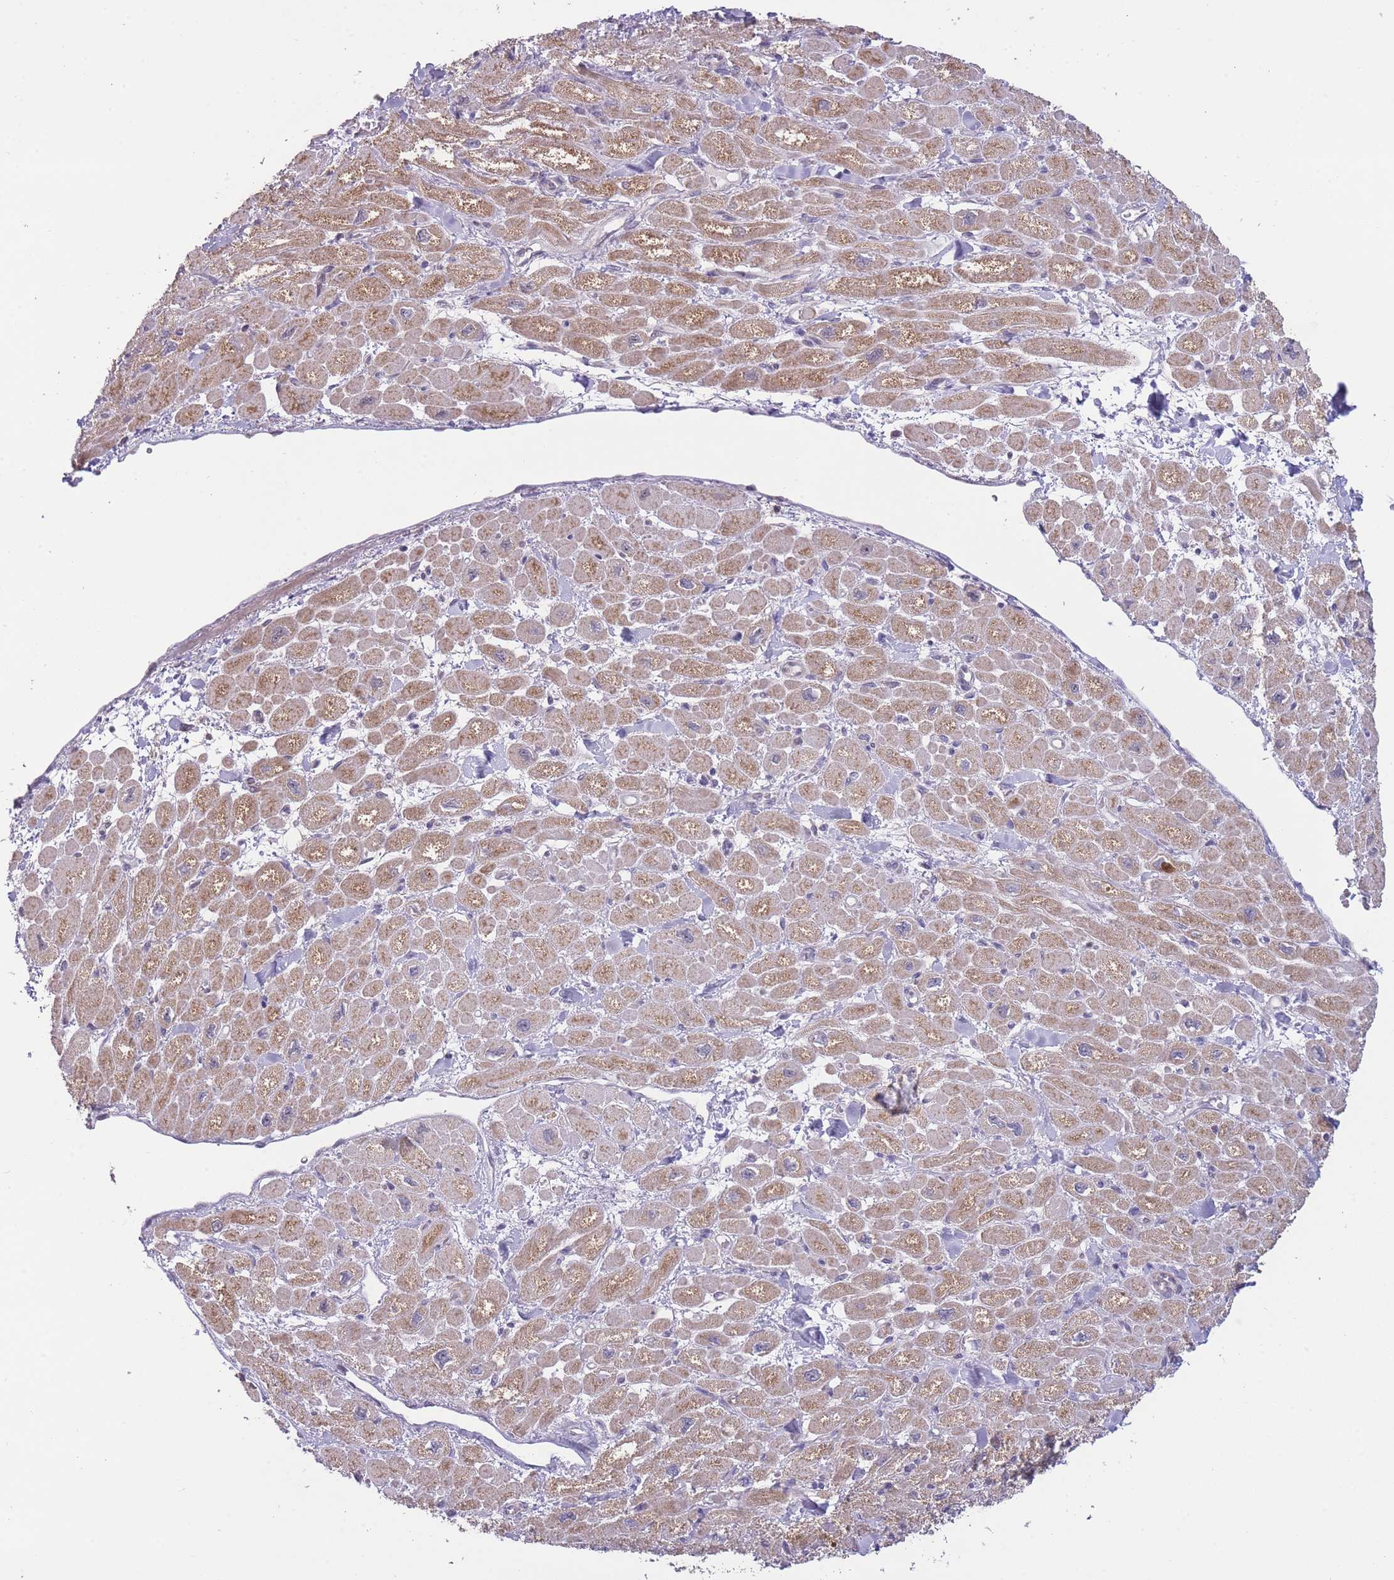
{"staining": {"intensity": "moderate", "quantity": ">75%", "location": "cytoplasmic/membranous"}, "tissue": "heart muscle", "cell_type": "Cardiomyocytes", "image_type": "normal", "snomed": [{"axis": "morphology", "description": "Normal tissue, NOS"}, {"axis": "topography", "description": "Heart"}], "caption": "Immunohistochemistry (DAB) staining of benign heart muscle exhibits moderate cytoplasmic/membranous protein positivity in about >75% of cardiomyocytes.", "gene": "MCIDAS", "patient": {"sex": "male", "age": 65}}